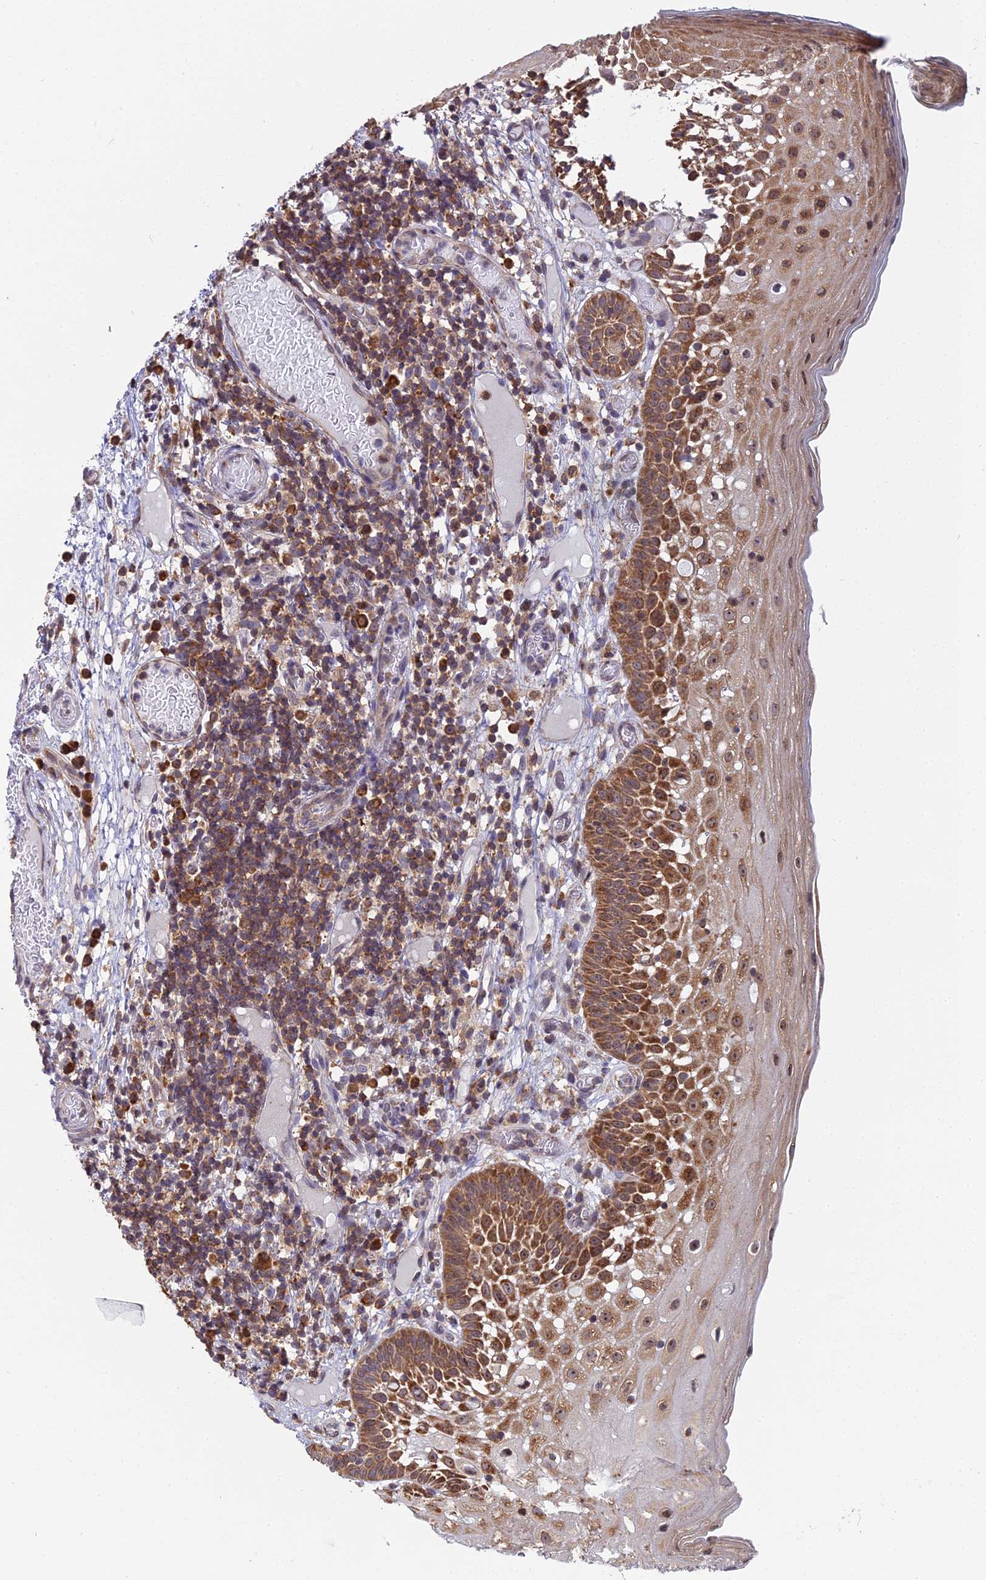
{"staining": {"intensity": "strong", "quantity": ">75%", "location": "cytoplasmic/membranous"}, "tissue": "oral mucosa", "cell_type": "Squamous epithelial cells", "image_type": "normal", "snomed": [{"axis": "morphology", "description": "Normal tissue, NOS"}, {"axis": "topography", "description": "Oral tissue"}], "caption": "IHC of normal oral mucosa exhibits high levels of strong cytoplasmic/membranous positivity in about >75% of squamous epithelial cells. (Brightfield microscopy of DAB IHC at high magnification).", "gene": "RPL26", "patient": {"sex": "female", "age": 69}}